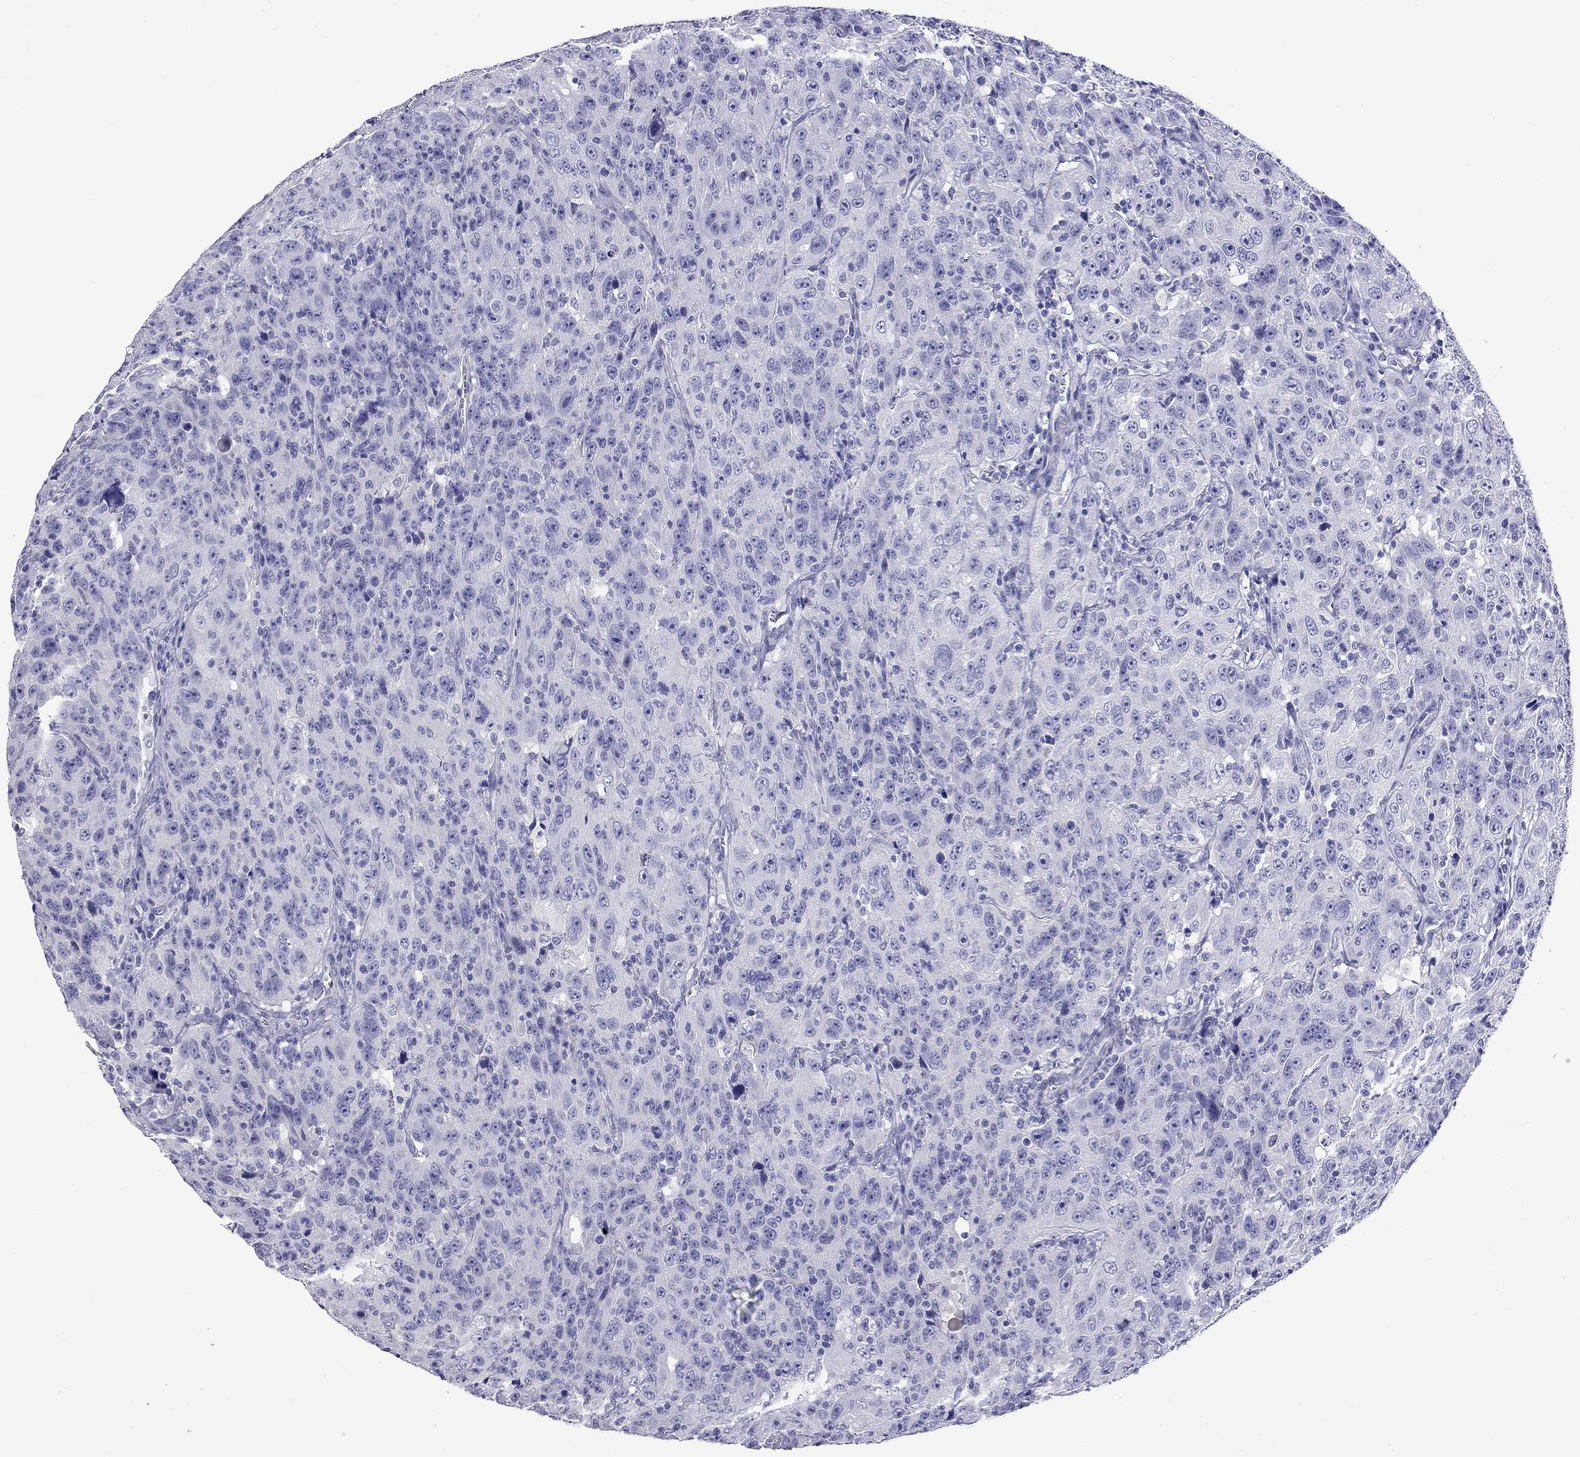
{"staining": {"intensity": "negative", "quantity": "none", "location": "none"}, "tissue": "urothelial cancer", "cell_type": "Tumor cells", "image_type": "cancer", "snomed": [{"axis": "morphology", "description": "Urothelial carcinoma, NOS"}, {"axis": "morphology", "description": "Urothelial carcinoma, High grade"}, {"axis": "topography", "description": "Urinary bladder"}], "caption": "Tumor cells are negative for protein expression in human urothelial carcinoma (high-grade). (Brightfield microscopy of DAB IHC at high magnification).", "gene": "KIAA2012", "patient": {"sex": "female", "age": 73}}